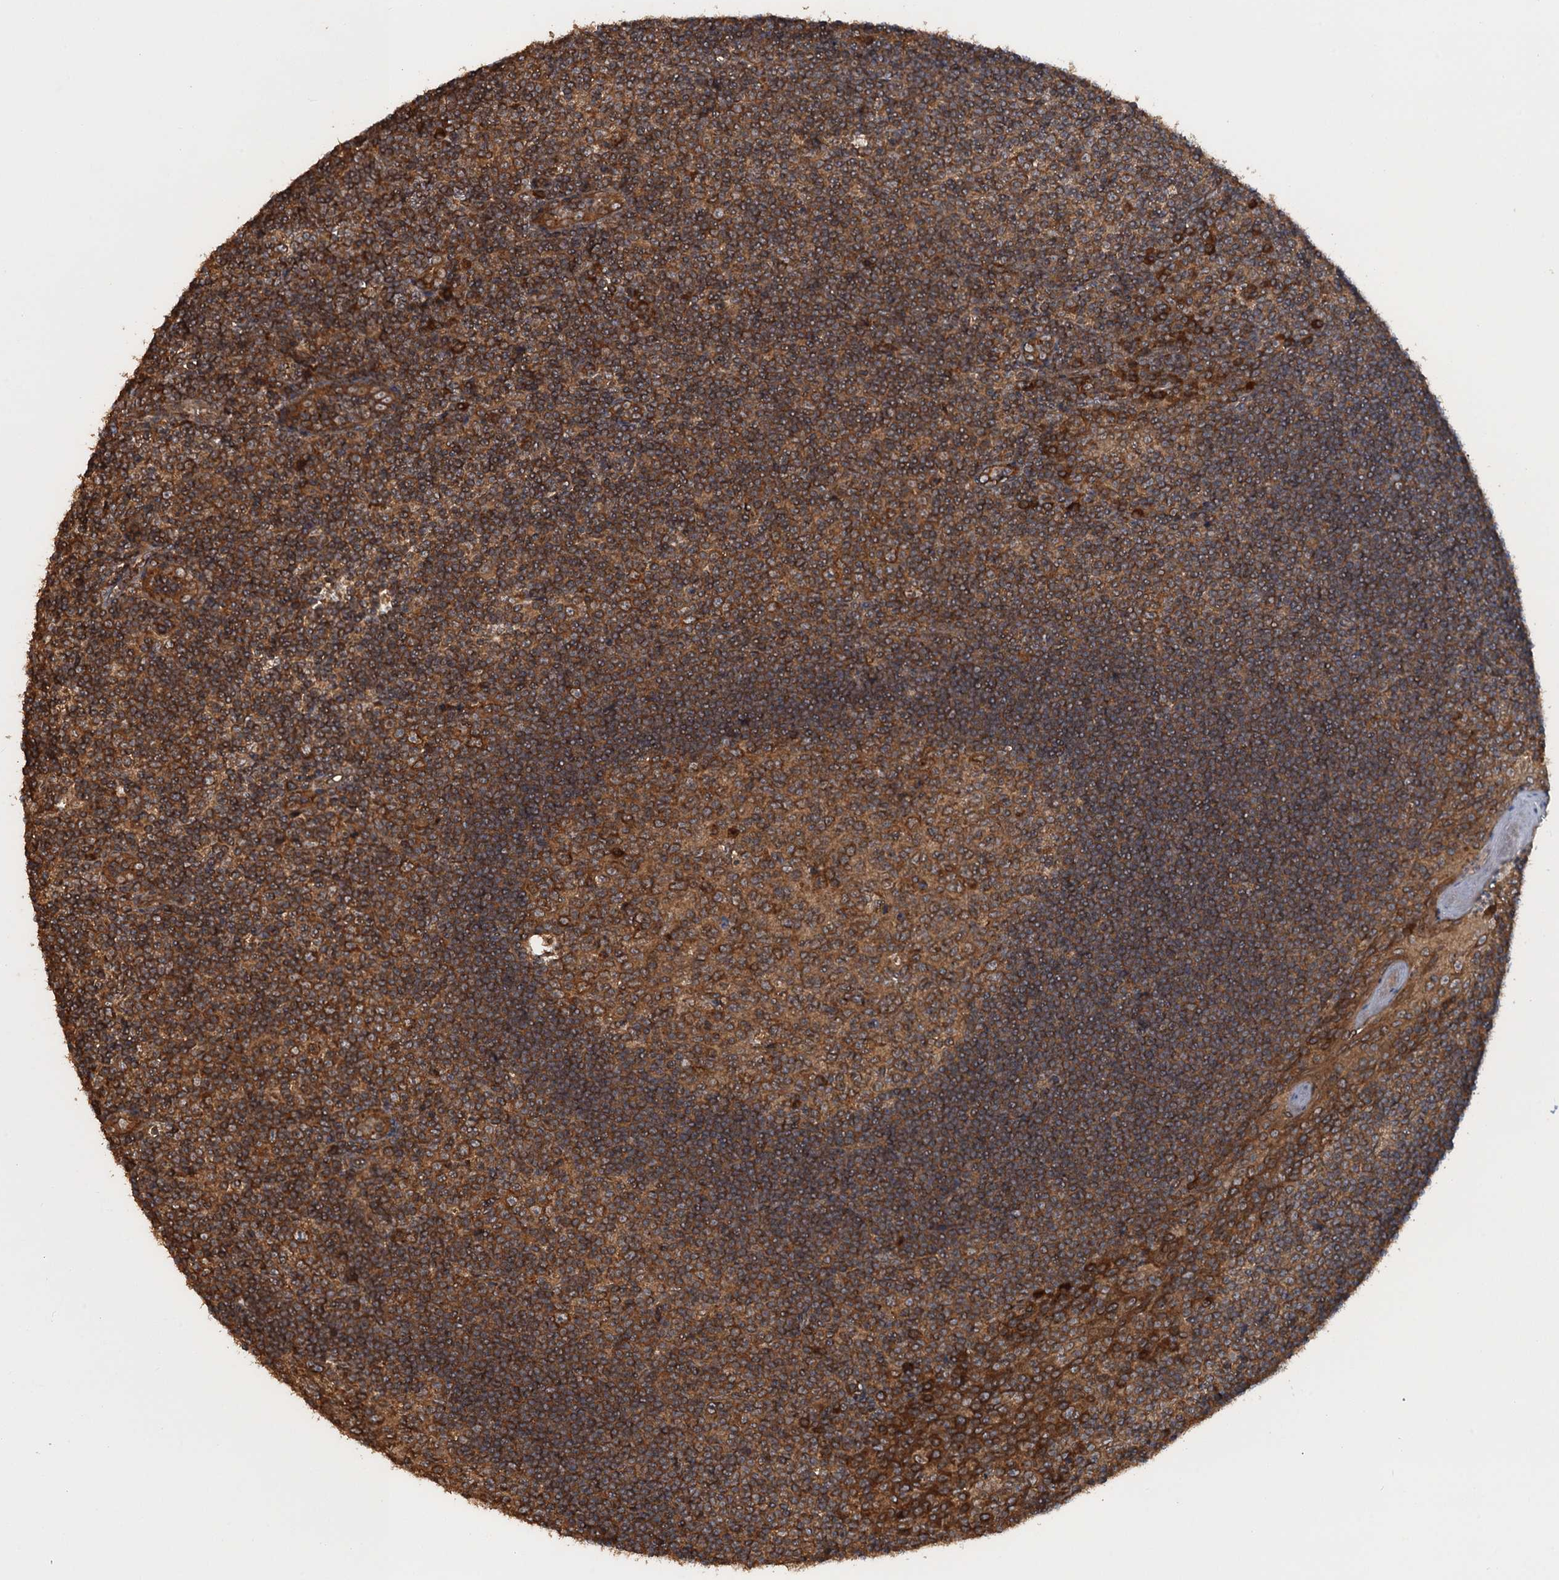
{"staining": {"intensity": "moderate", "quantity": ">75%", "location": "cytoplasmic/membranous"}, "tissue": "tonsil", "cell_type": "Germinal center cells", "image_type": "normal", "snomed": [{"axis": "morphology", "description": "Normal tissue, NOS"}, {"axis": "topography", "description": "Tonsil"}], "caption": "Approximately >75% of germinal center cells in normal human tonsil demonstrate moderate cytoplasmic/membranous protein staining as visualized by brown immunohistochemical staining.", "gene": "GLE1", "patient": {"sex": "male", "age": 27}}